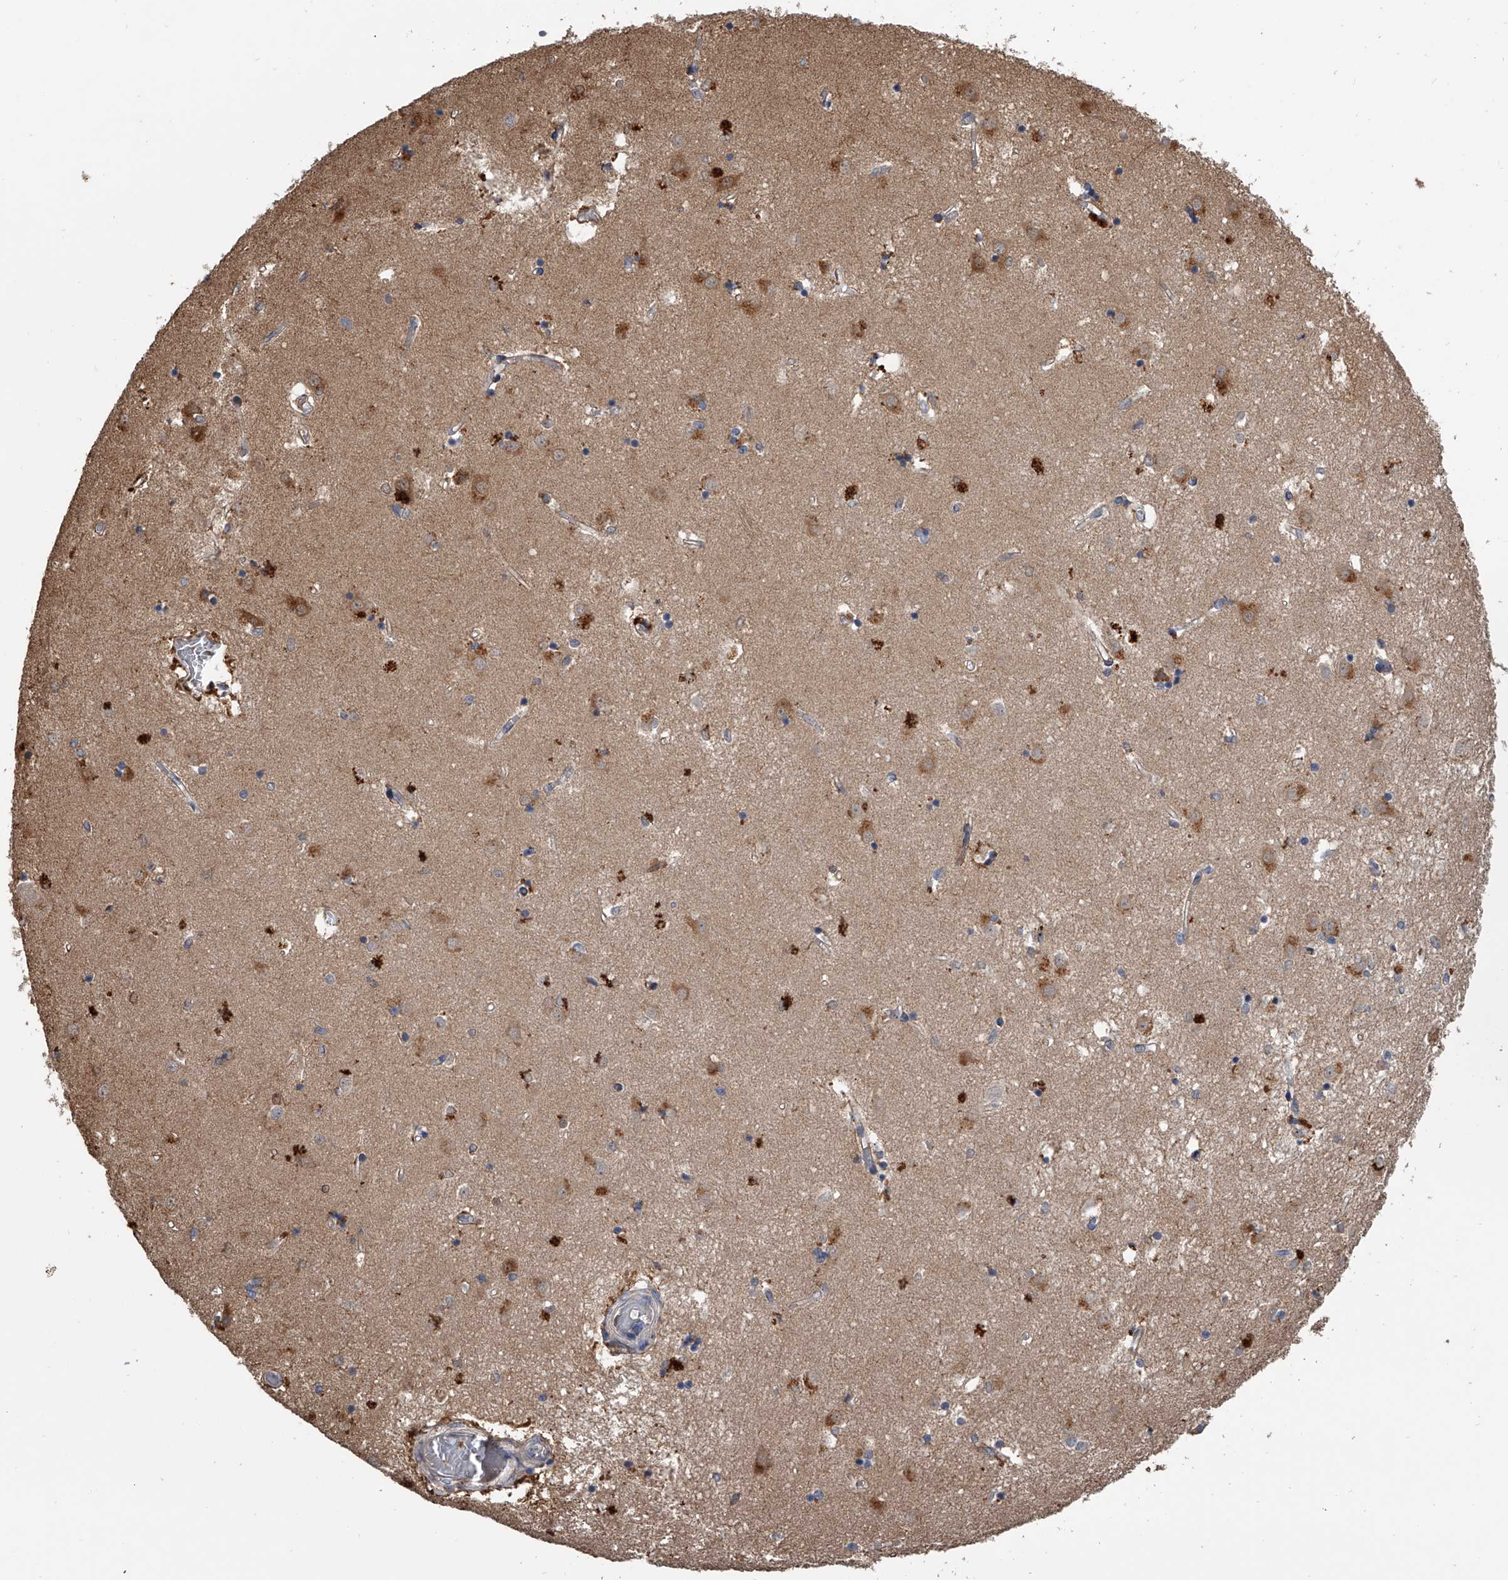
{"staining": {"intensity": "negative", "quantity": "none", "location": "none"}, "tissue": "caudate", "cell_type": "Glial cells", "image_type": "normal", "snomed": [{"axis": "morphology", "description": "Normal tissue, NOS"}, {"axis": "topography", "description": "Lateral ventricle wall"}], "caption": "Immunohistochemical staining of unremarkable human caudate displays no significant expression in glial cells. (DAB (3,3'-diaminobenzidine) immunohistochemistry (IHC), high magnification).", "gene": "DOCK9", "patient": {"sex": "male", "age": 45}}